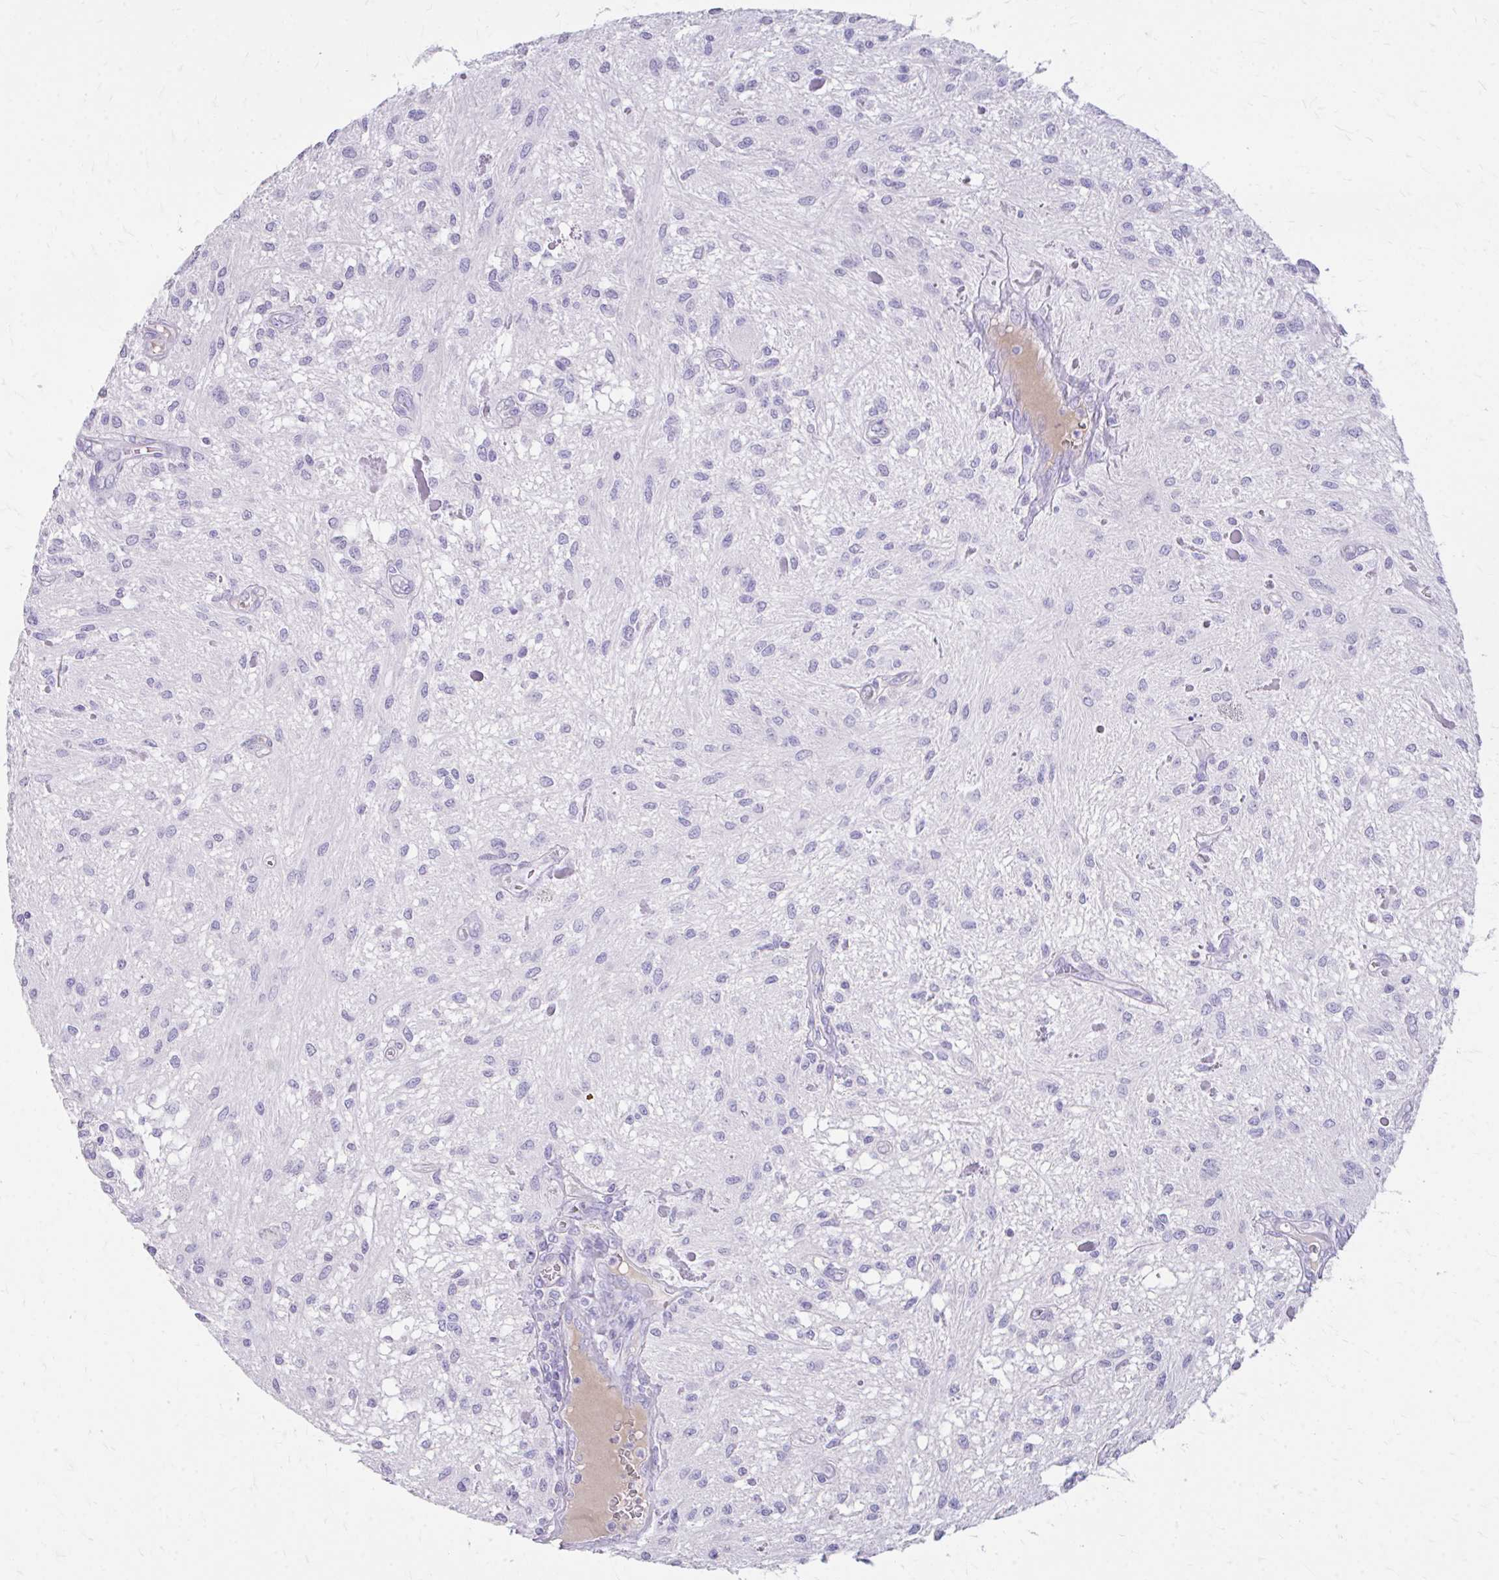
{"staining": {"intensity": "negative", "quantity": "none", "location": "none"}, "tissue": "glioma", "cell_type": "Tumor cells", "image_type": "cancer", "snomed": [{"axis": "morphology", "description": "Glioma, malignant, Low grade"}, {"axis": "topography", "description": "Cerebellum"}], "caption": "Image shows no significant protein staining in tumor cells of glioma.", "gene": "CFH", "patient": {"sex": "female", "age": 14}}